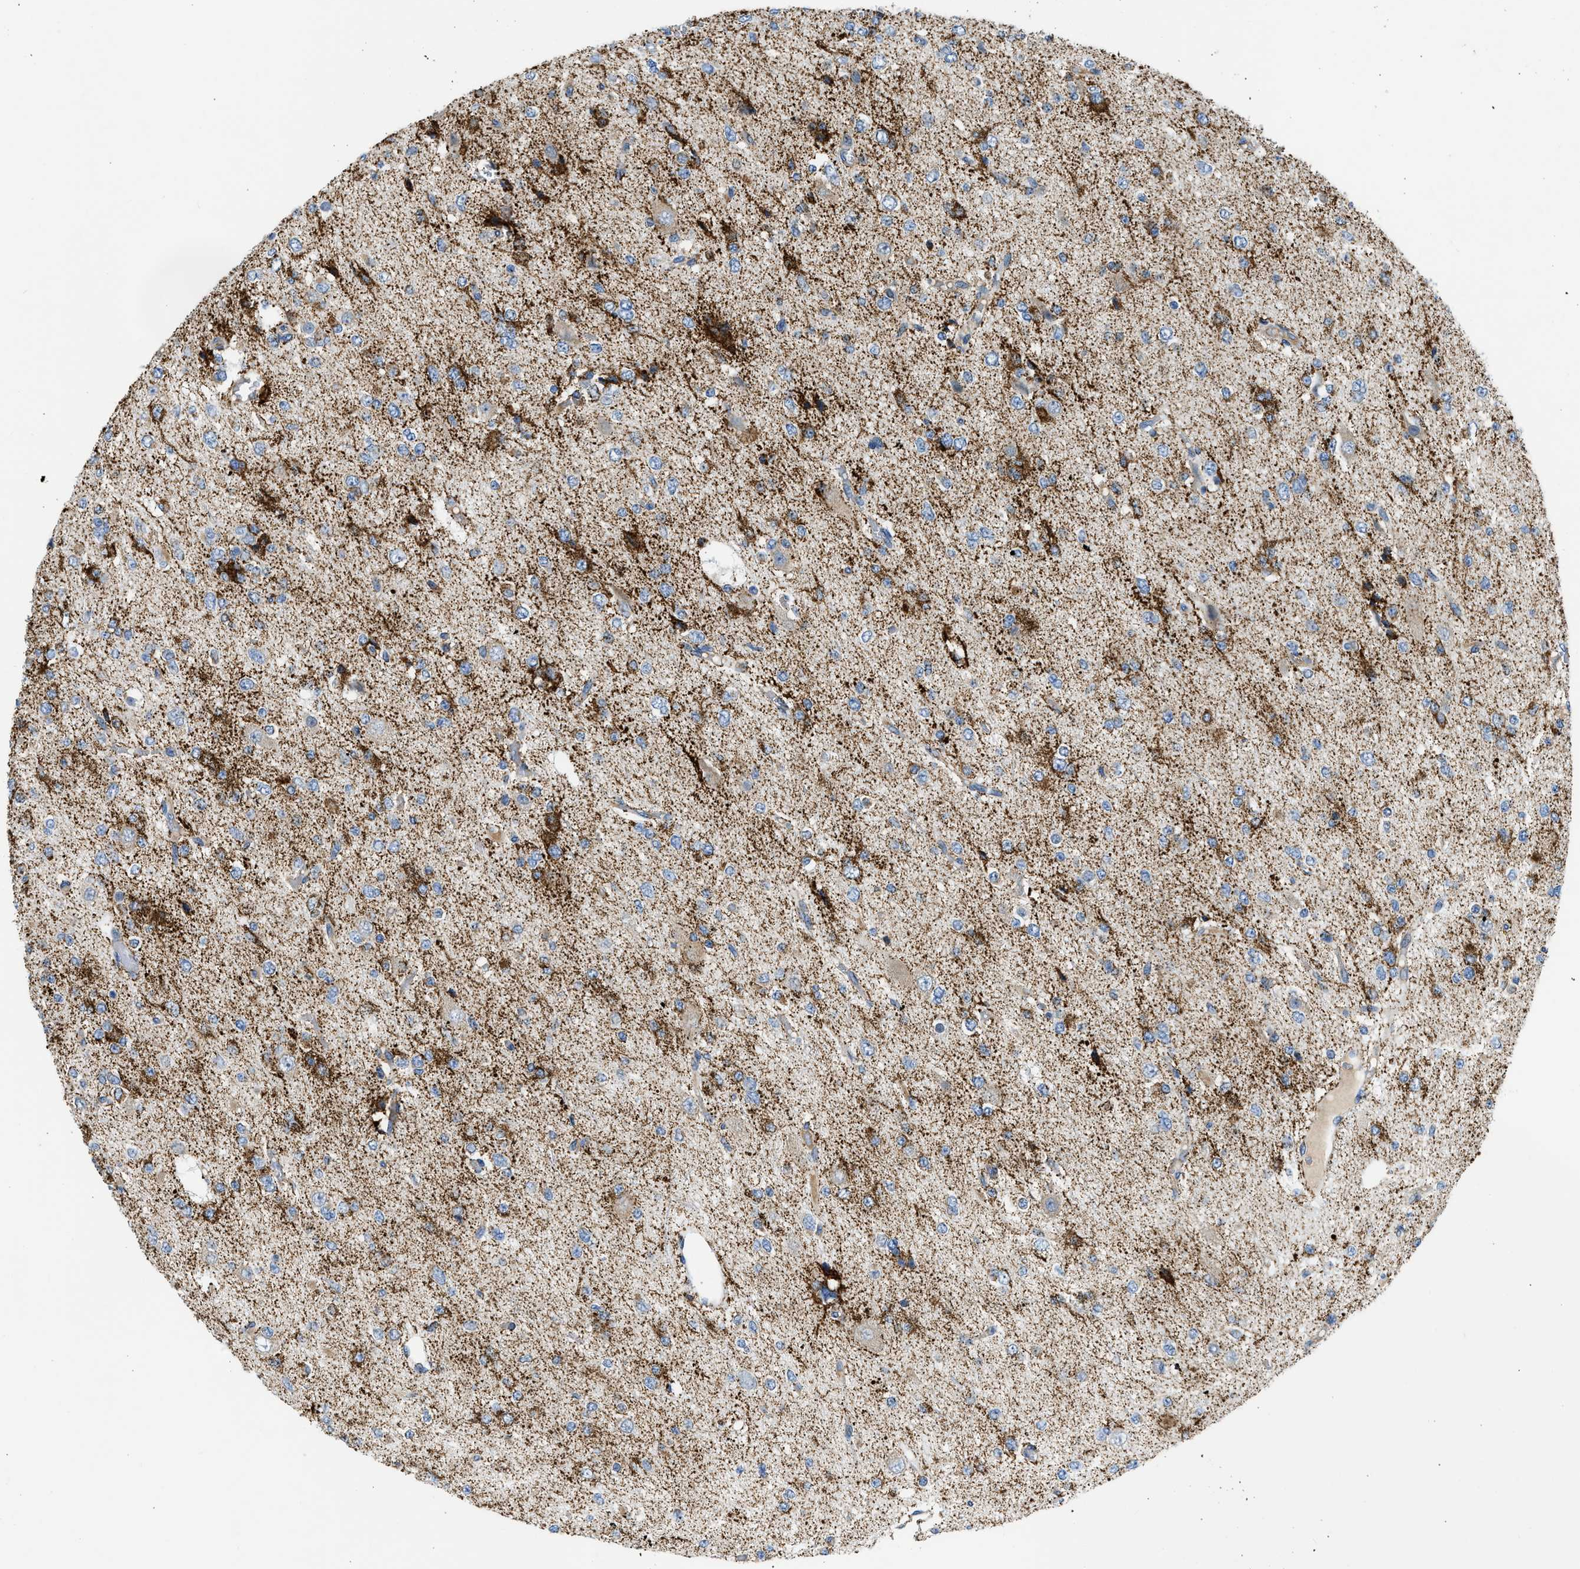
{"staining": {"intensity": "strong", "quantity": "25%-75%", "location": "cytoplasmic/membranous"}, "tissue": "glioma", "cell_type": "Tumor cells", "image_type": "cancer", "snomed": [{"axis": "morphology", "description": "Glioma, malignant, Low grade"}, {"axis": "topography", "description": "Brain"}], "caption": "IHC of malignant glioma (low-grade) exhibits high levels of strong cytoplasmic/membranous positivity in approximately 25%-75% of tumor cells.", "gene": "CAMKK2", "patient": {"sex": "male", "age": 38}}